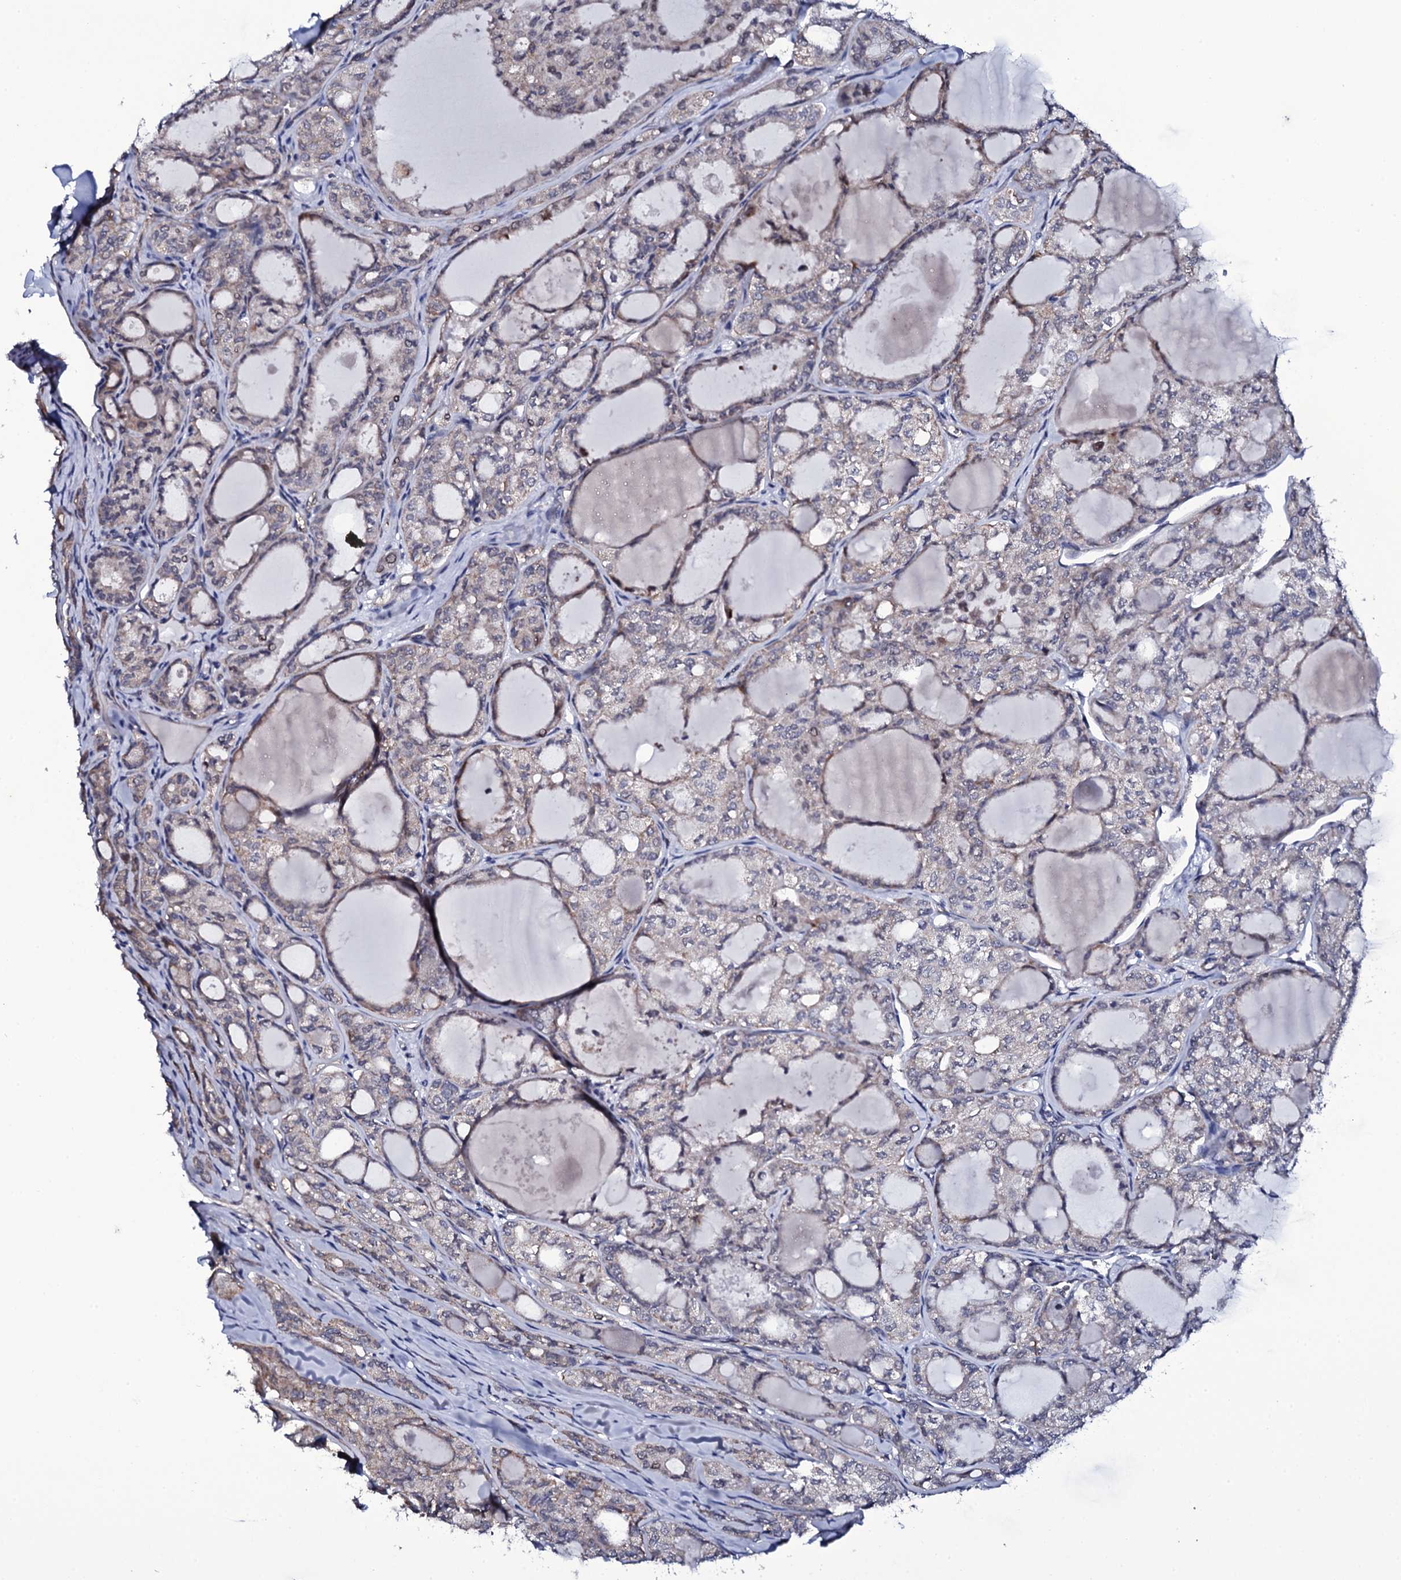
{"staining": {"intensity": "moderate", "quantity": "<25%", "location": "nuclear"}, "tissue": "thyroid cancer", "cell_type": "Tumor cells", "image_type": "cancer", "snomed": [{"axis": "morphology", "description": "Follicular adenoma carcinoma, NOS"}, {"axis": "topography", "description": "Thyroid gland"}], "caption": "A brown stain labels moderate nuclear positivity of a protein in human thyroid follicular adenoma carcinoma tumor cells. Immunohistochemistry (ihc) stains the protein of interest in brown and the nuclei are stained blue.", "gene": "GAREM1", "patient": {"sex": "male", "age": 75}}